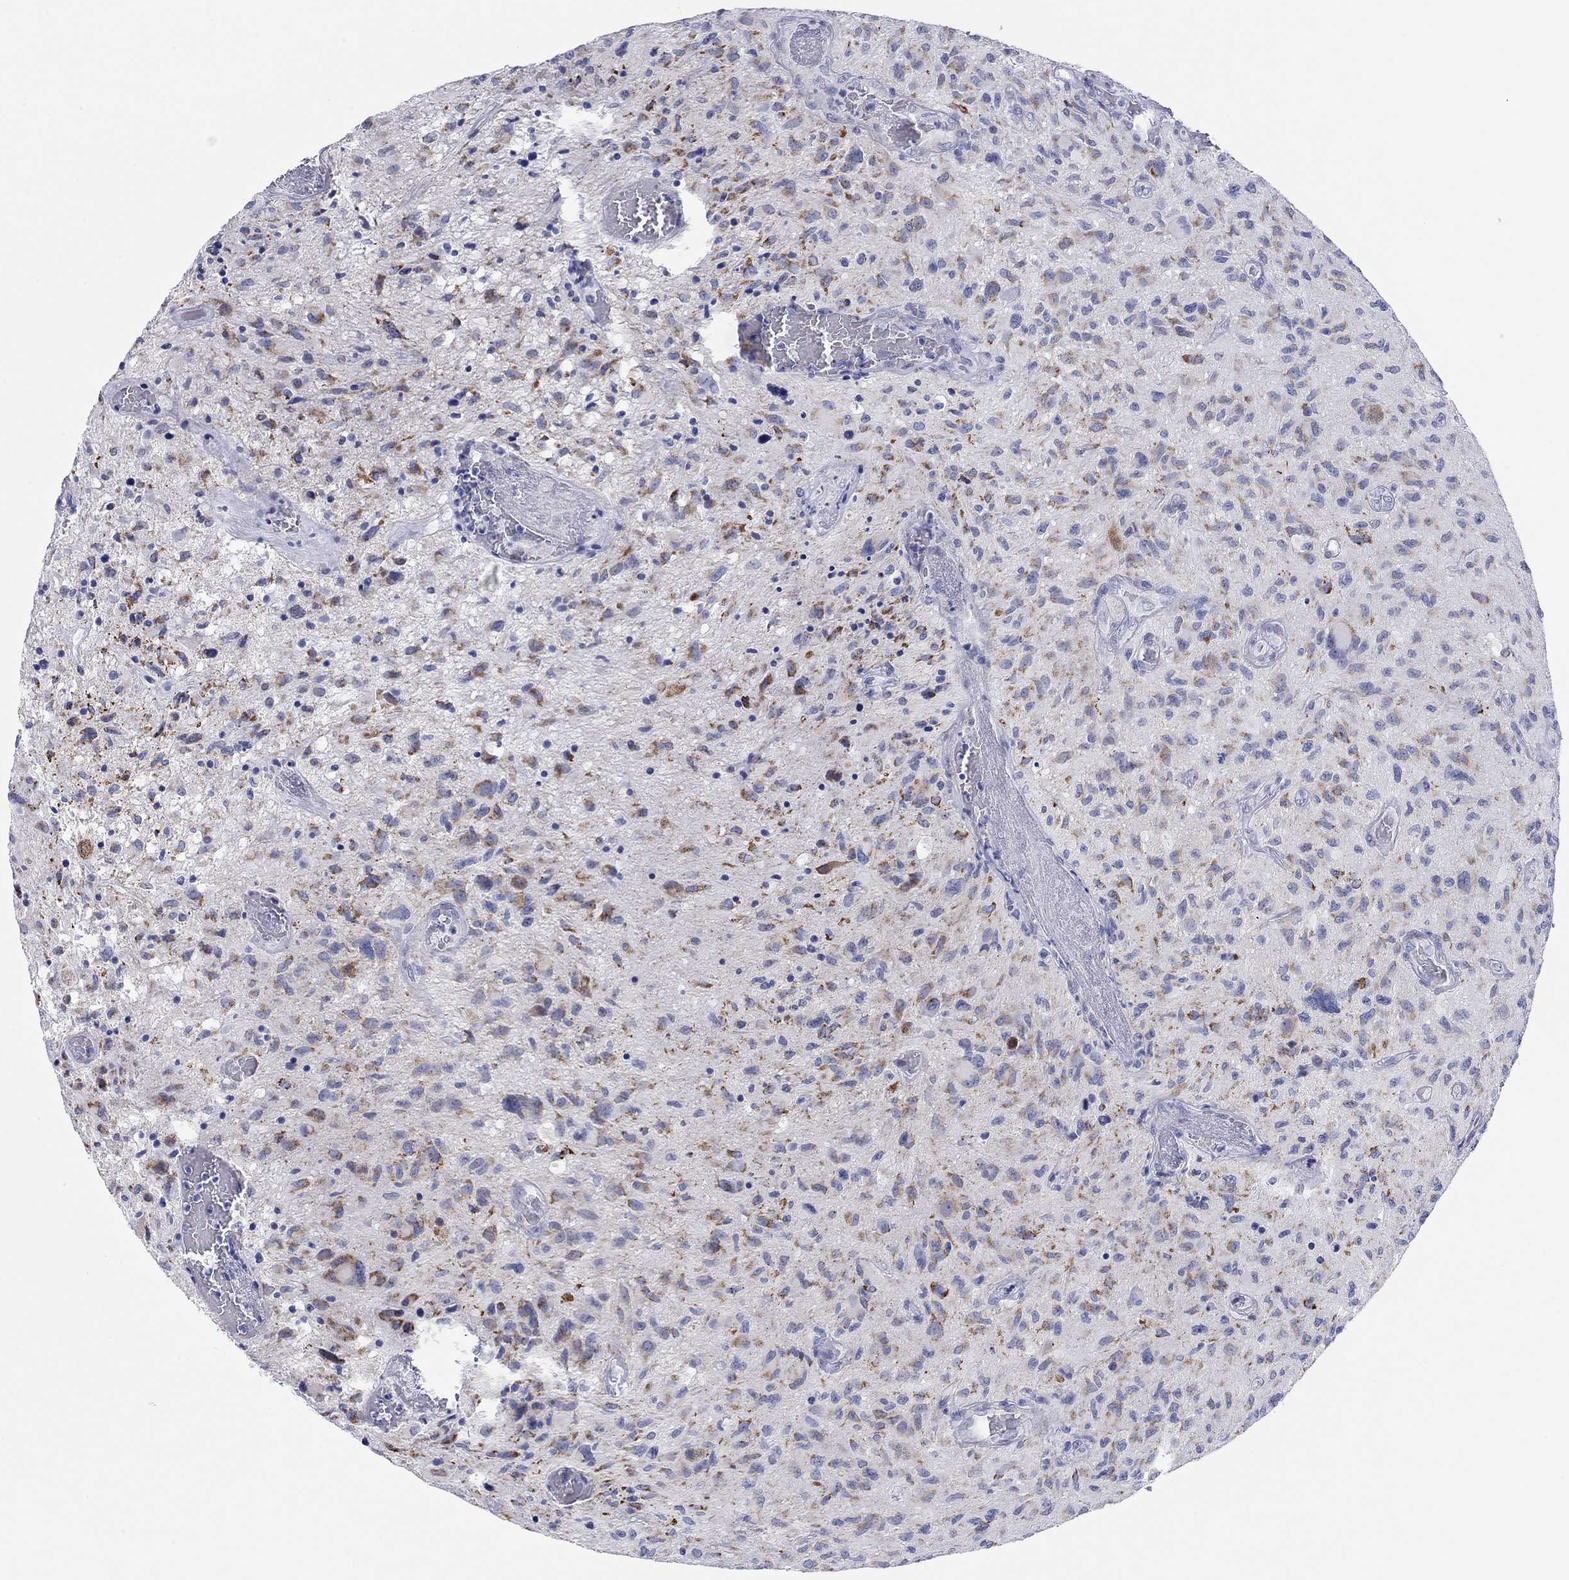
{"staining": {"intensity": "moderate", "quantity": "<25%", "location": "cytoplasmic/membranous"}, "tissue": "glioma", "cell_type": "Tumor cells", "image_type": "cancer", "snomed": [{"axis": "morphology", "description": "Glioma, malignant, NOS"}, {"axis": "morphology", "description": "Glioma, malignant, High grade"}, {"axis": "topography", "description": "Brain"}], "caption": "Glioma stained for a protein (brown) exhibits moderate cytoplasmic/membranous positive staining in about <25% of tumor cells.", "gene": "CHI3L2", "patient": {"sex": "female", "age": 71}}